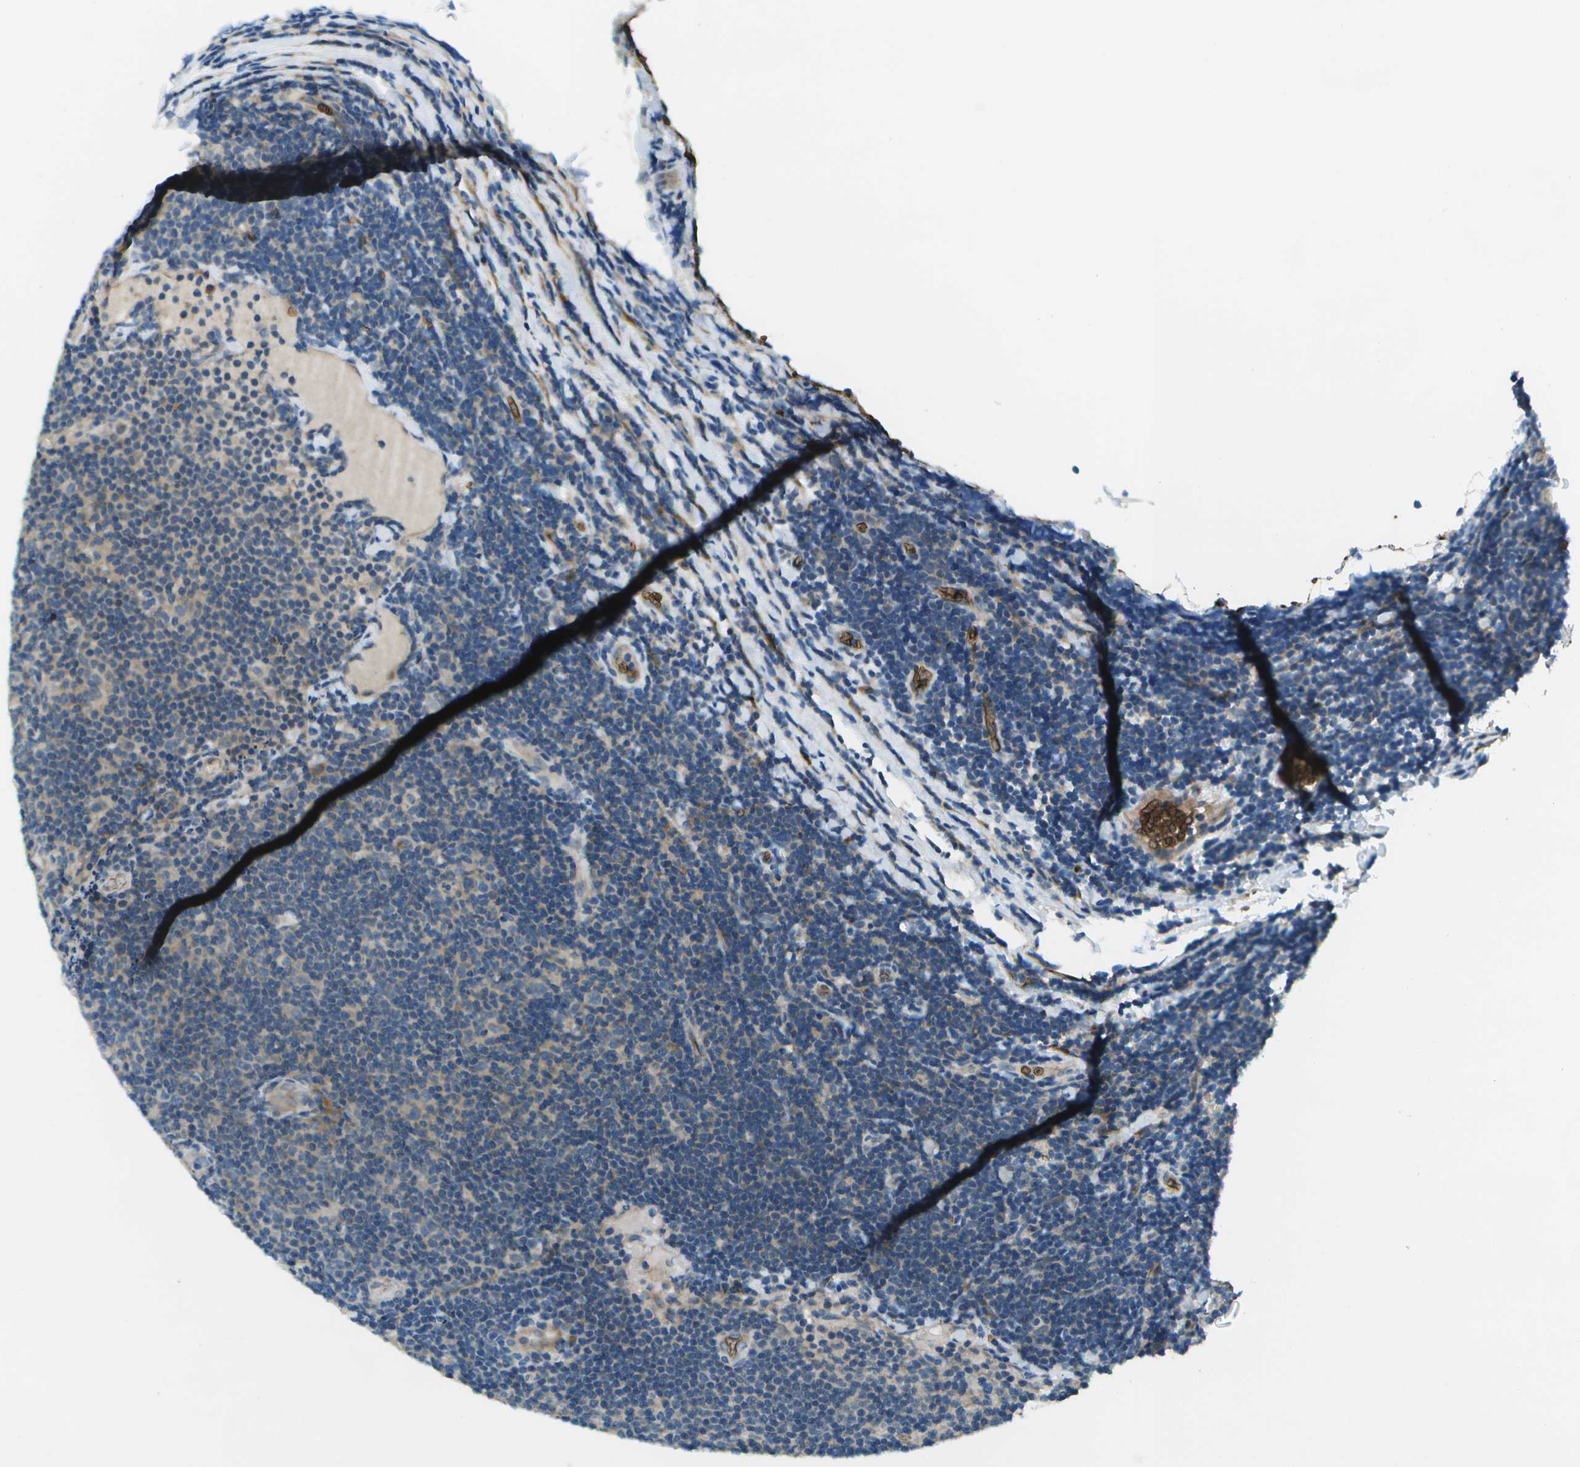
{"staining": {"intensity": "weak", "quantity": "25%-75%", "location": "cytoplasmic/membranous"}, "tissue": "lymphoma", "cell_type": "Tumor cells", "image_type": "cancer", "snomed": [{"axis": "morphology", "description": "Malignant lymphoma, non-Hodgkin's type, Low grade"}, {"axis": "topography", "description": "Lymph node"}], "caption": "Protein expression by immunohistochemistry exhibits weak cytoplasmic/membranous positivity in approximately 25%-75% of tumor cells in lymphoma.", "gene": "CTIF", "patient": {"sex": "male", "age": 83}}